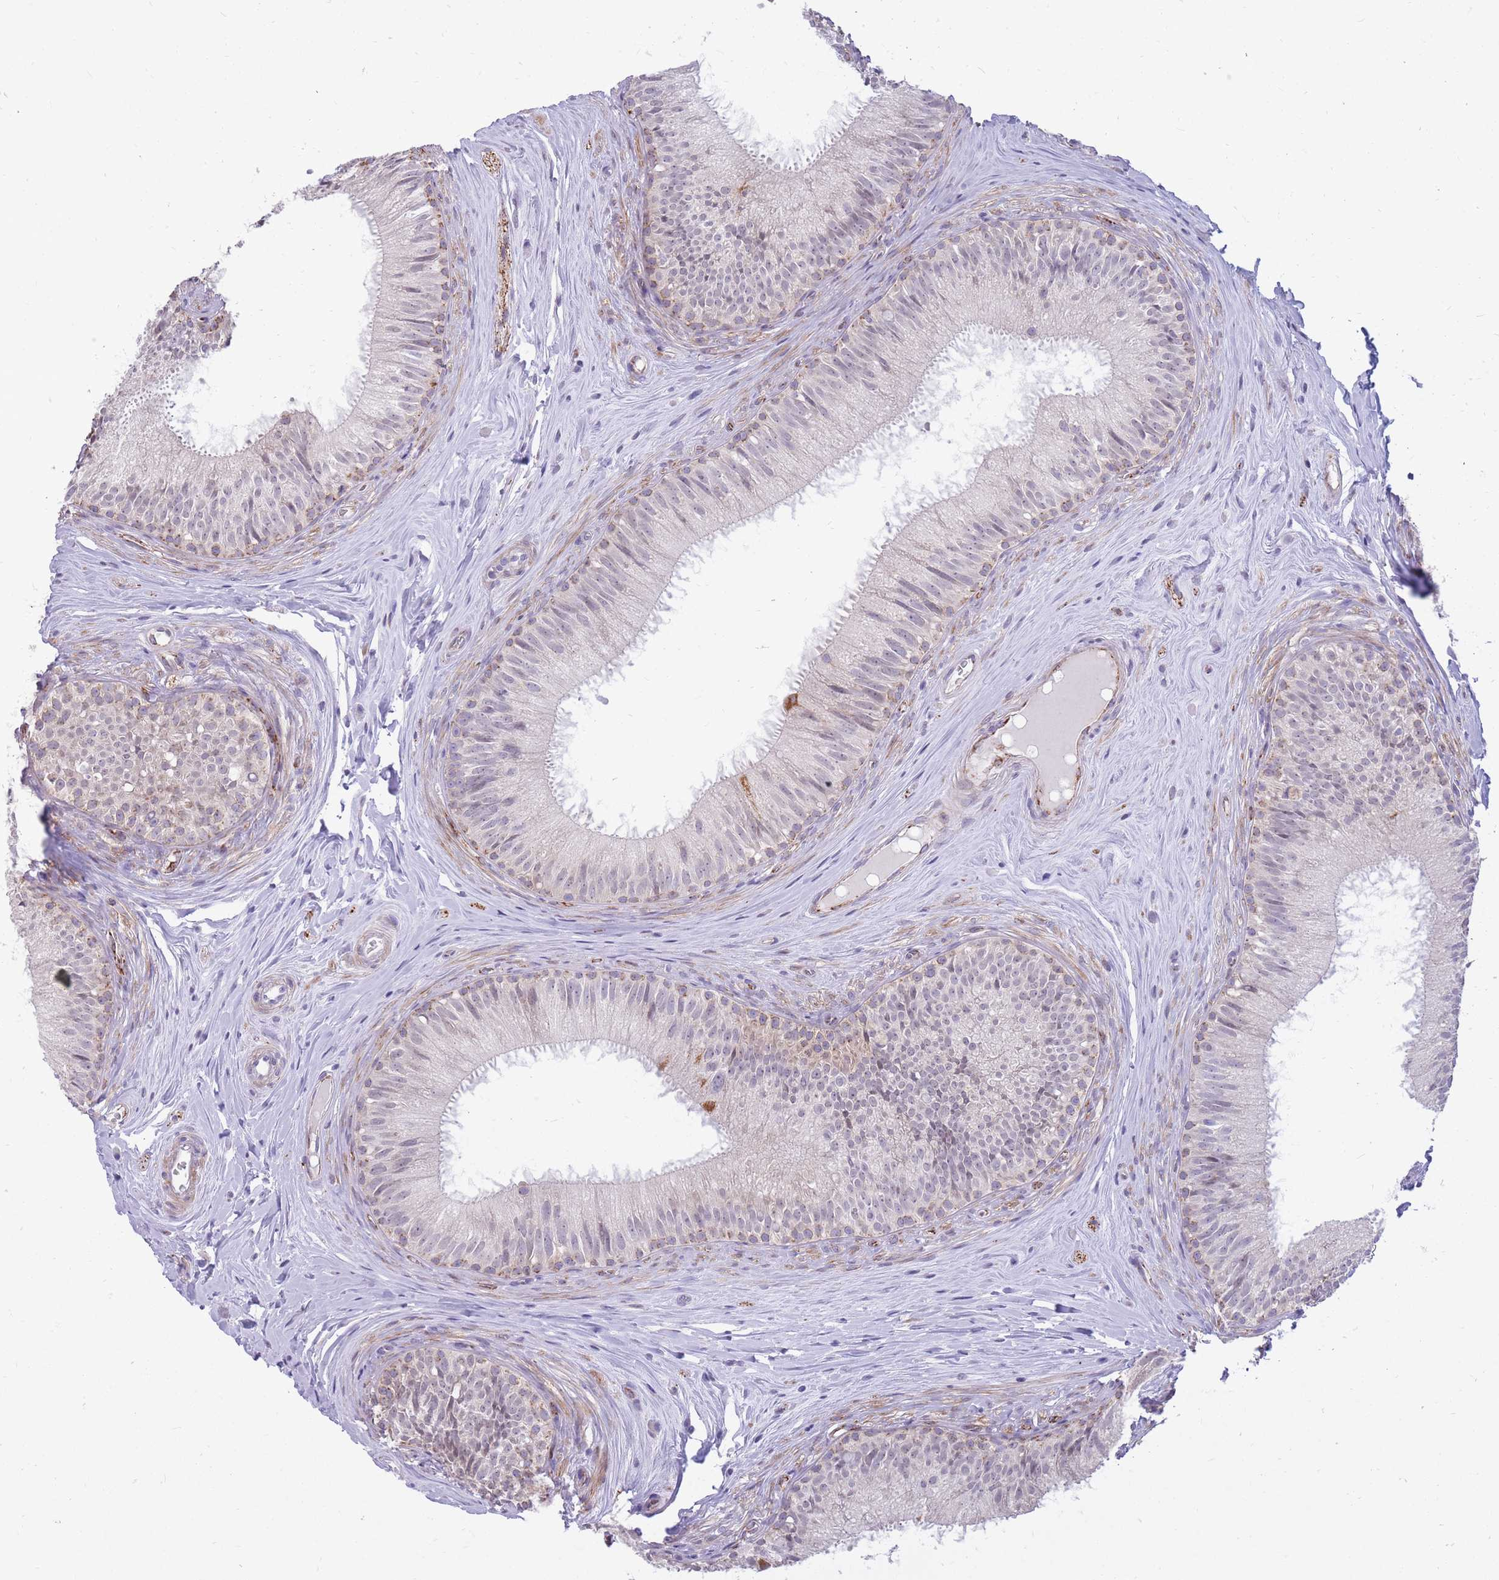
{"staining": {"intensity": "weak", "quantity": "<25%", "location": "cytoplasmic/membranous"}, "tissue": "epididymis", "cell_type": "Glandular cells", "image_type": "normal", "snomed": [{"axis": "morphology", "description": "Normal tissue, NOS"}, {"axis": "topography", "description": "Epididymis"}], "caption": "Glandular cells show no significant positivity in benign epididymis. The staining was performed using DAB (3,3'-diaminobenzidine) to visualize the protein expression in brown, while the nuclei were stained in blue with hematoxylin (Magnification: 20x).", "gene": "RNF170", "patient": {"sex": "male", "age": 34}}